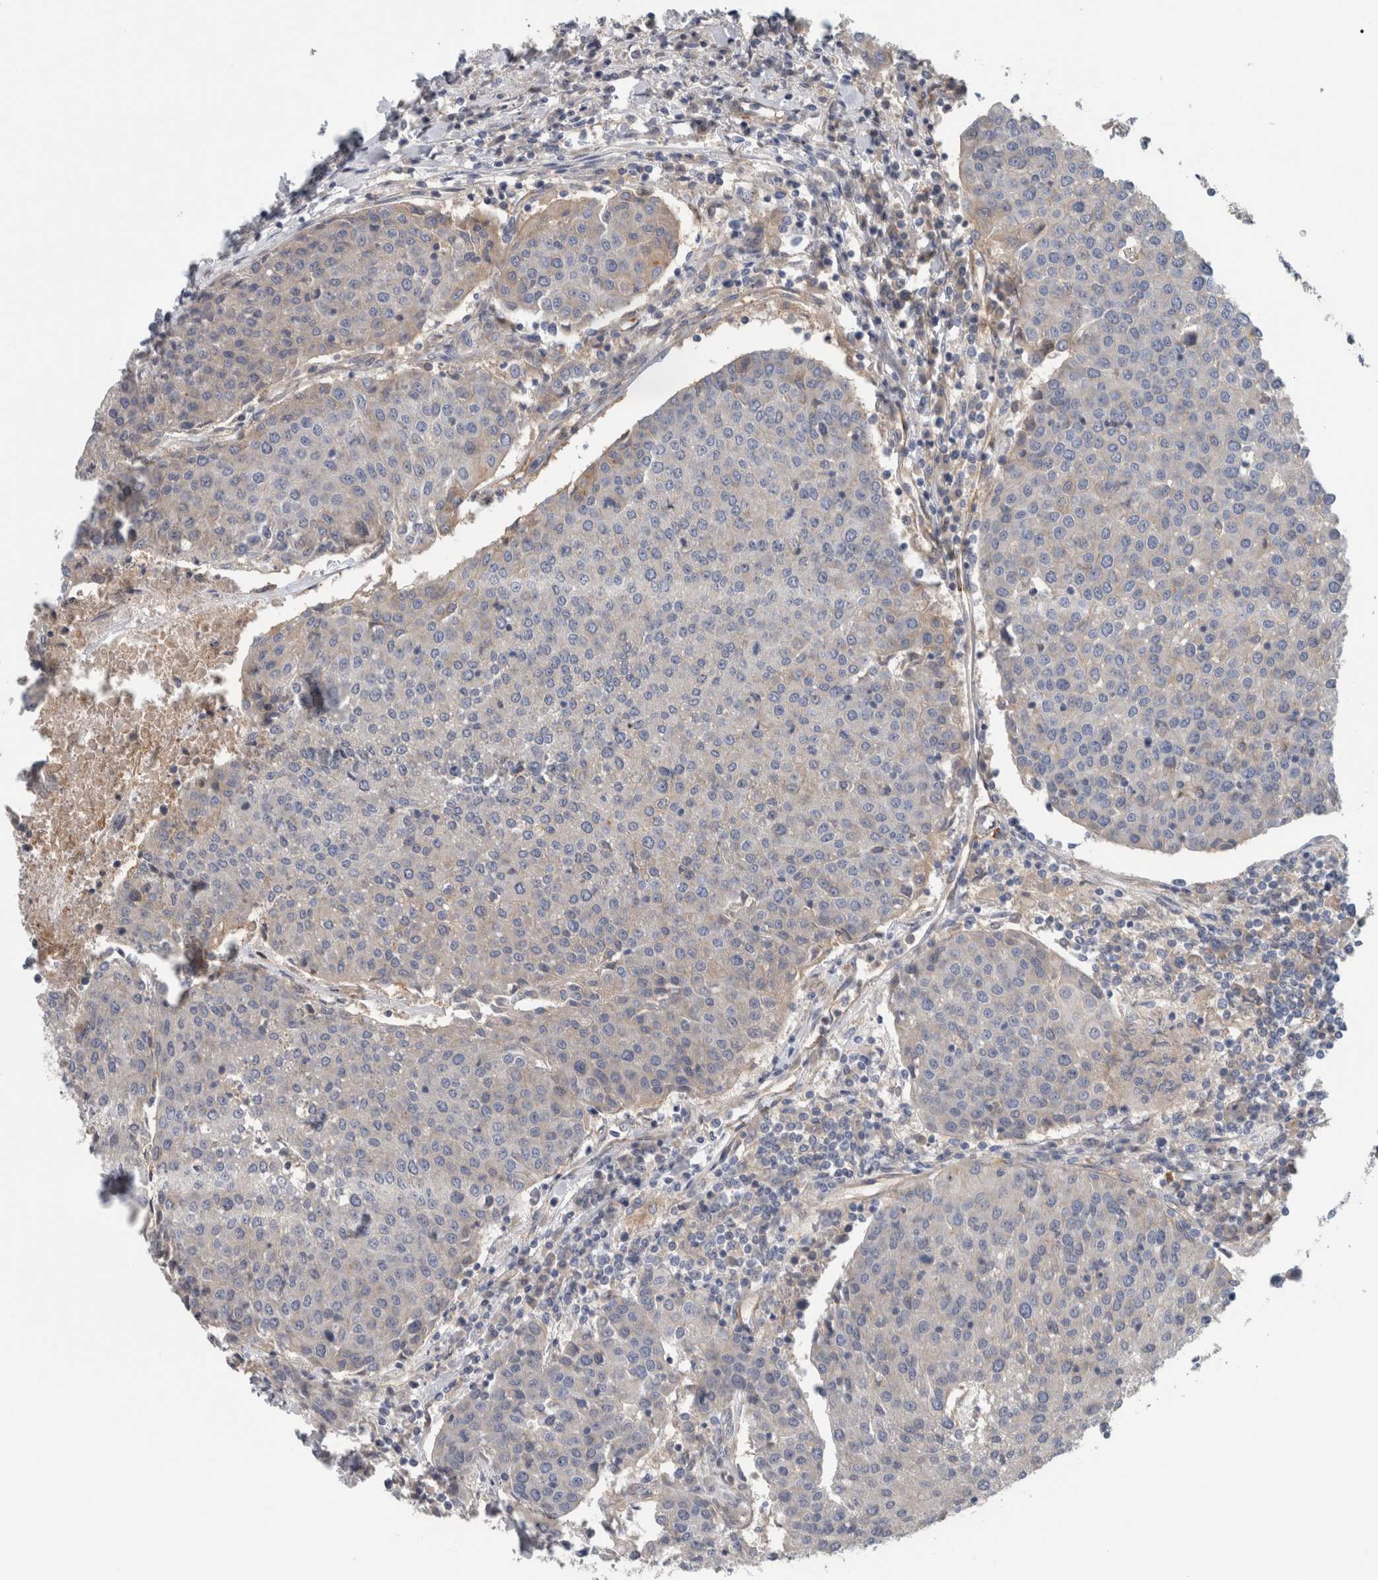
{"staining": {"intensity": "negative", "quantity": "none", "location": "none"}, "tissue": "urothelial cancer", "cell_type": "Tumor cells", "image_type": "cancer", "snomed": [{"axis": "morphology", "description": "Urothelial carcinoma, High grade"}, {"axis": "topography", "description": "Urinary bladder"}], "caption": "Human high-grade urothelial carcinoma stained for a protein using IHC demonstrates no staining in tumor cells.", "gene": "CD59", "patient": {"sex": "female", "age": 85}}